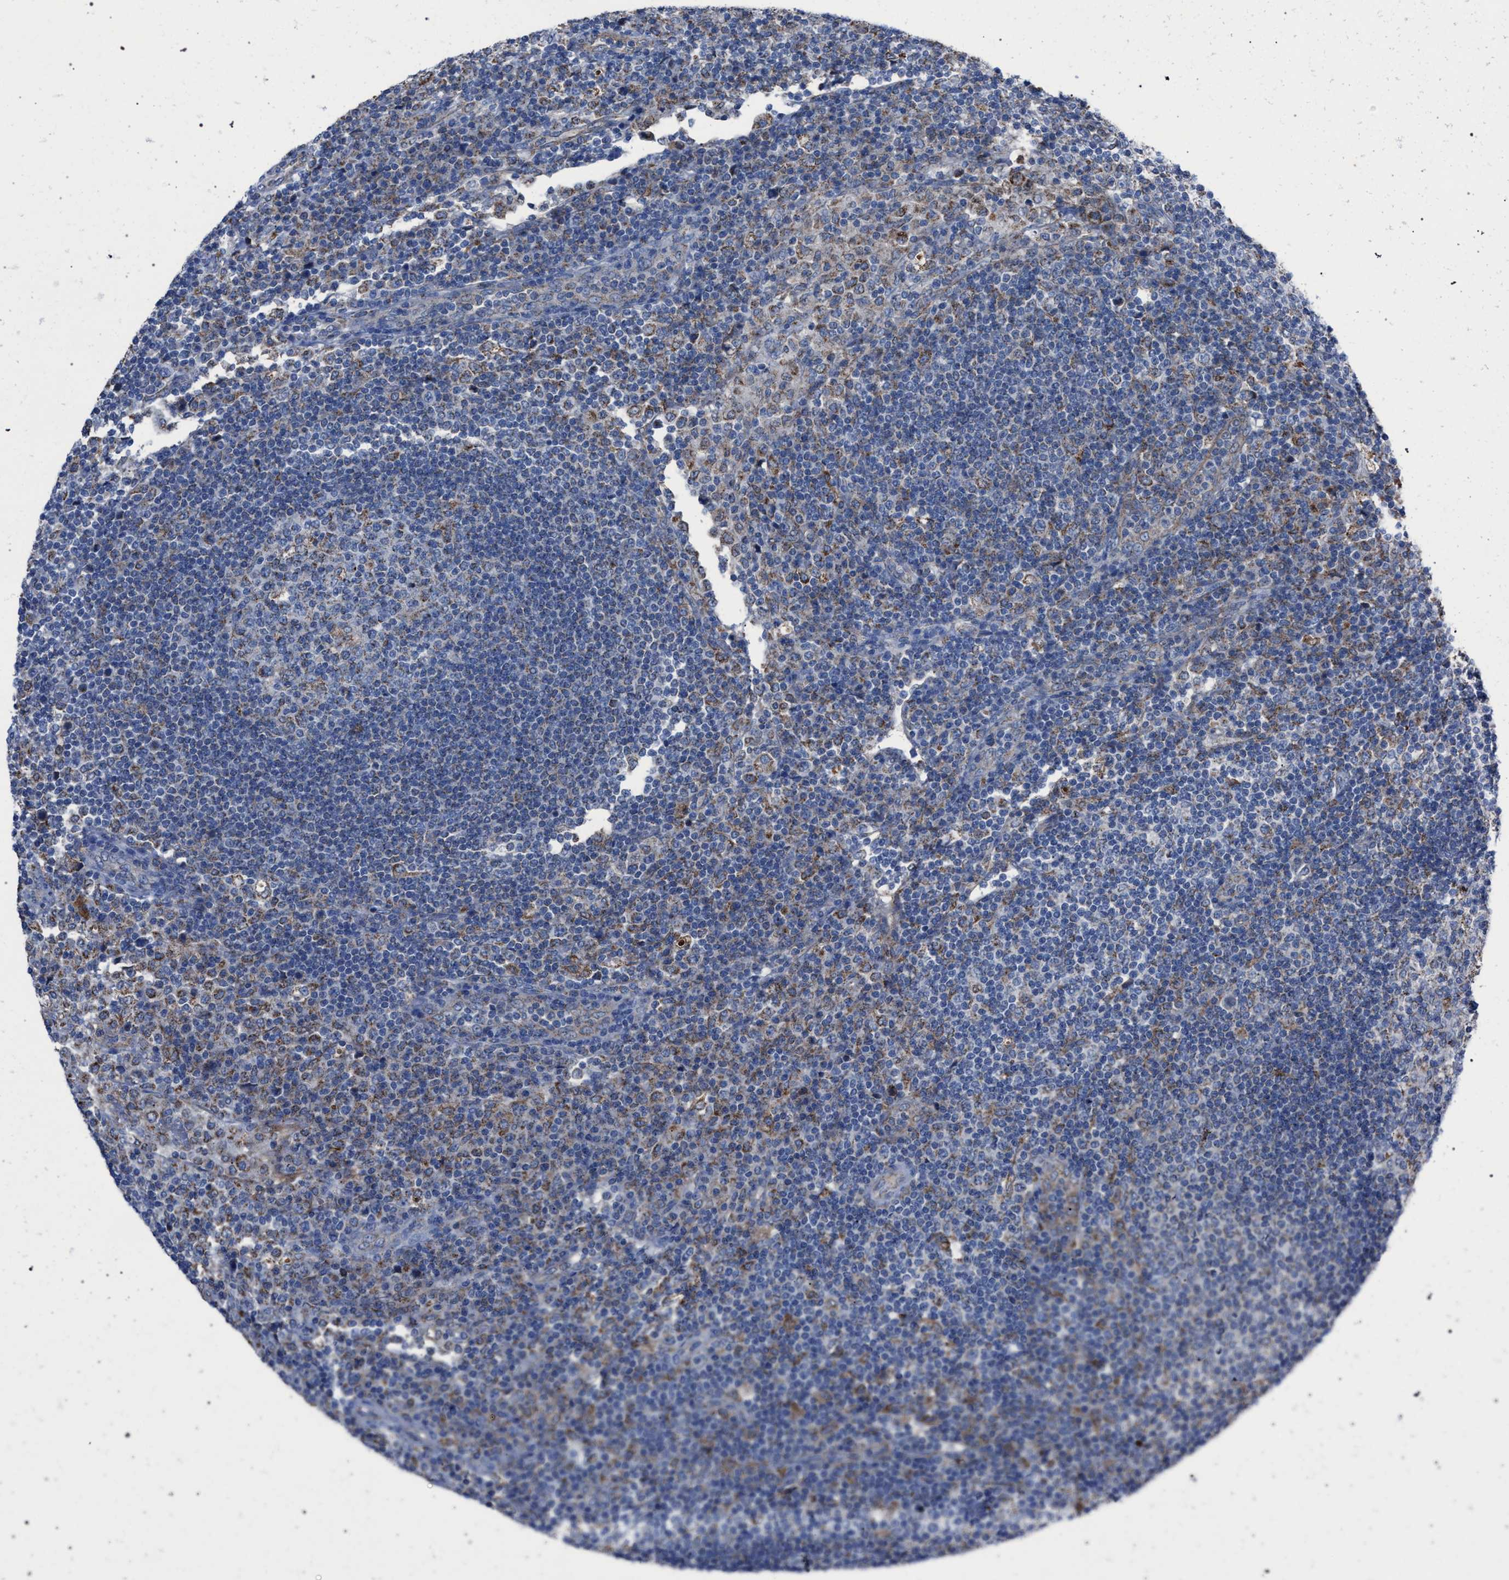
{"staining": {"intensity": "moderate", "quantity": "<25%", "location": "cytoplasmic/membranous"}, "tissue": "lymph node", "cell_type": "Germinal center cells", "image_type": "normal", "snomed": [{"axis": "morphology", "description": "Normal tissue, NOS"}, {"axis": "topography", "description": "Lymph node"}], "caption": "Germinal center cells exhibit moderate cytoplasmic/membranous positivity in about <25% of cells in unremarkable lymph node. The staining is performed using DAB brown chromogen to label protein expression. The nuclei are counter-stained blue using hematoxylin.", "gene": "HSD17B4", "patient": {"sex": "female", "age": 53}}